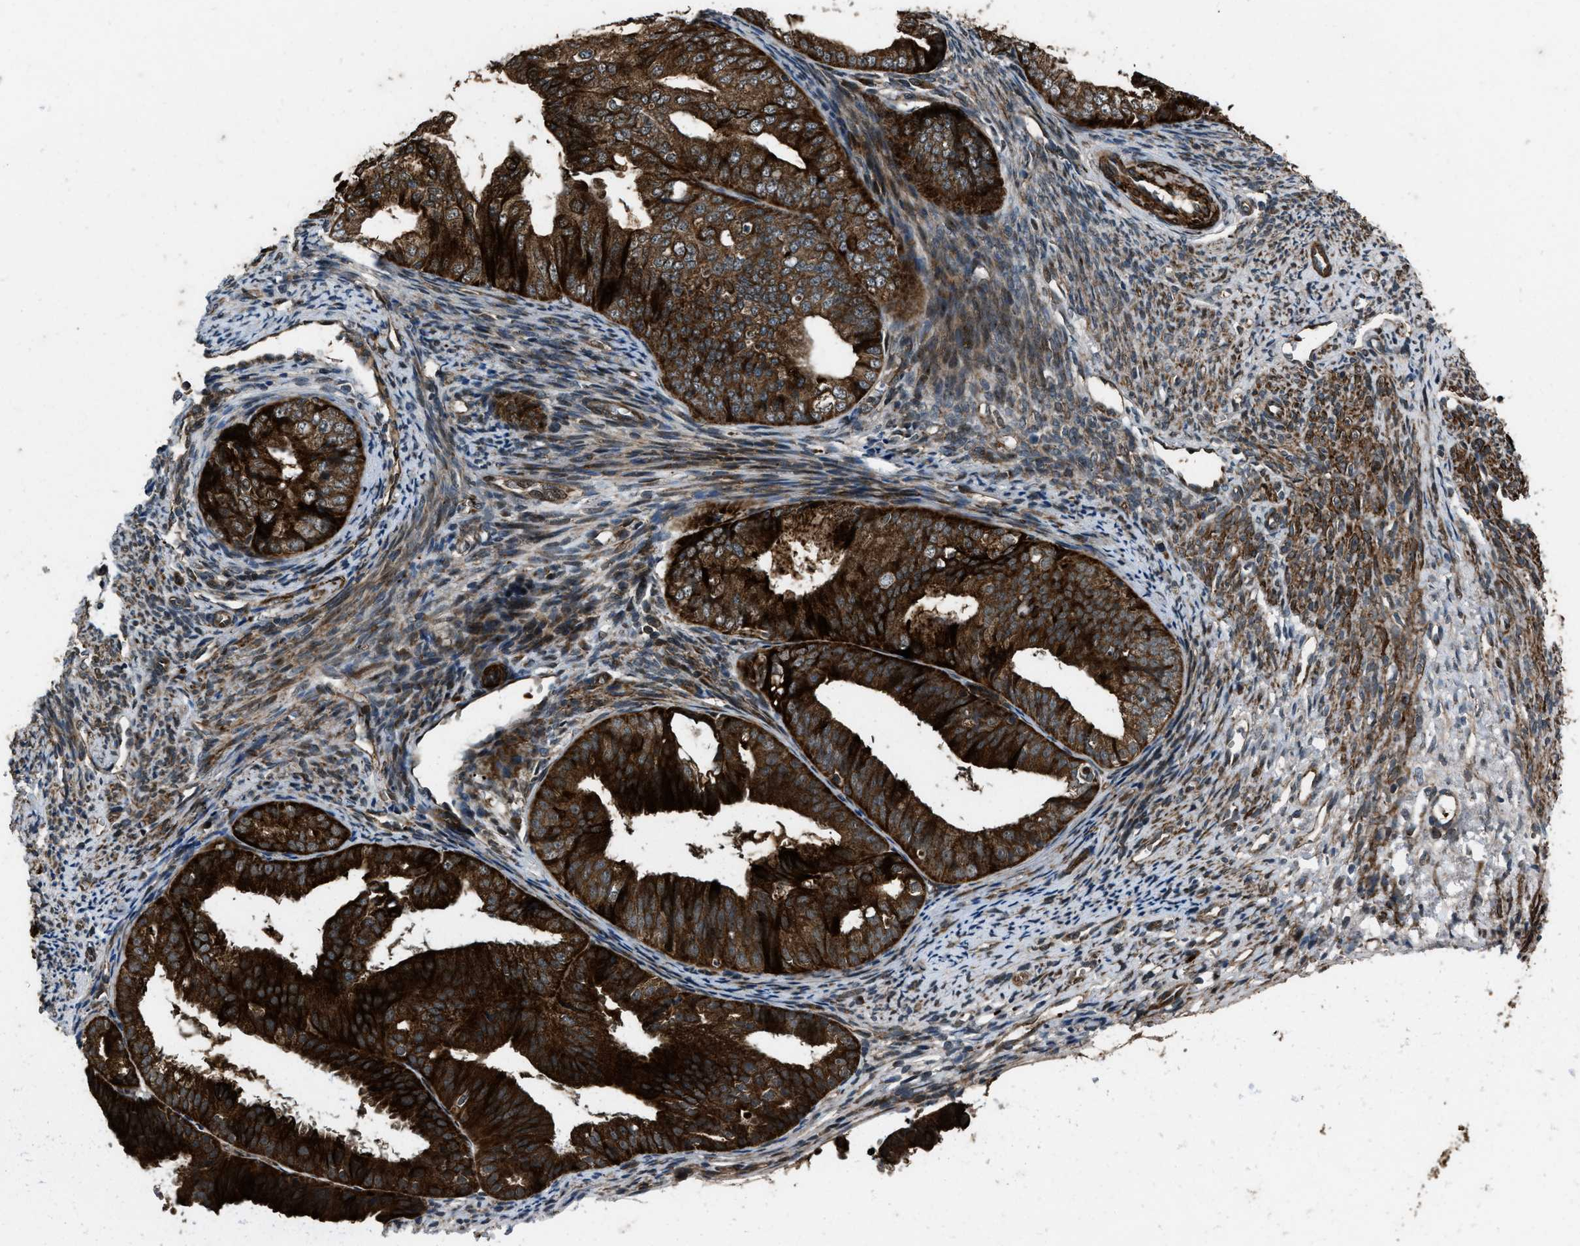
{"staining": {"intensity": "strong", "quantity": ">75%", "location": "cytoplasmic/membranous"}, "tissue": "endometrial cancer", "cell_type": "Tumor cells", "image_type": "cancer", "snomed": [{"axis": "morphology", "description": "Adenocarcinoma, NOS"}, {"axis": "topography", "description": "Endometrium"}], "caption": "Immunohistochemistry (IHC) photomicrograph of neoplastic tissue: endometrial adenocarcinoma stained using IHC demonstrates high levels of strong protein expression localized specifically in the cytoplasmic/membranous of tumor cells, appearing as a cytoplasmic/membranous brown color.", "gene": "IRAK4", "patient": {"sex": "female", "age": 63}}